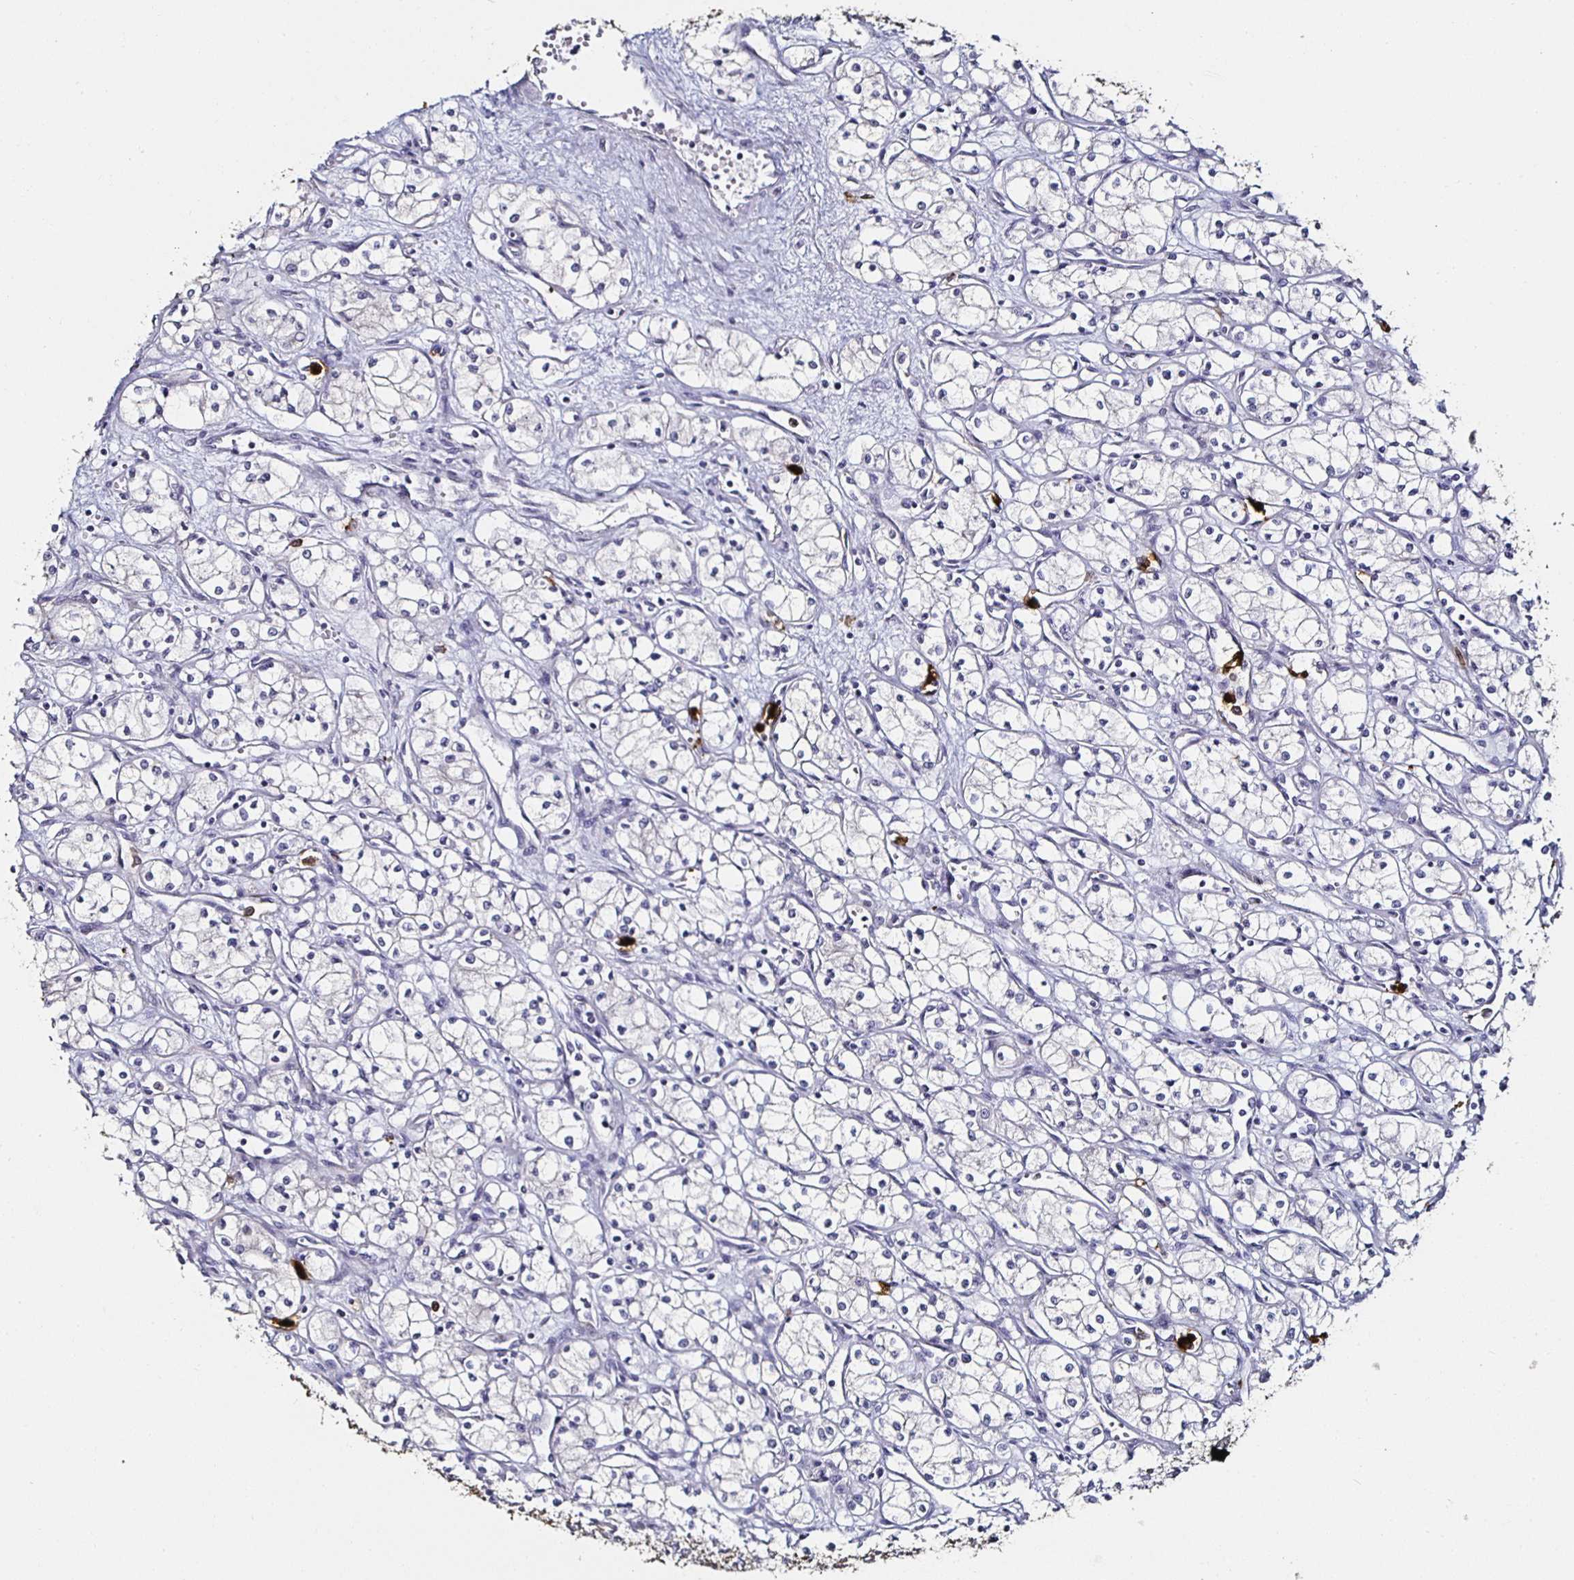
{"staining": {"intensity": "negative", "quantity": "none", "location": "none"}, "tissue": "renal cancer", "cell_type": "Tumor cells", "image_type": "cancer", "snomed": [{"axis": "morphology", "description": "Normal tissue, NOS"}, {"axis": "morphology", "description": "Adenocarcinoma, NOS"}, {"axis": "topography", "description": "Kidney"}], "caption": "A micrograph of renal cancer (adenocarcinoma) stained for a protein exhibits no brown staining in tumor cells.", "gene": "TLR4", "patient": {"sex": "male", "age": 59}}